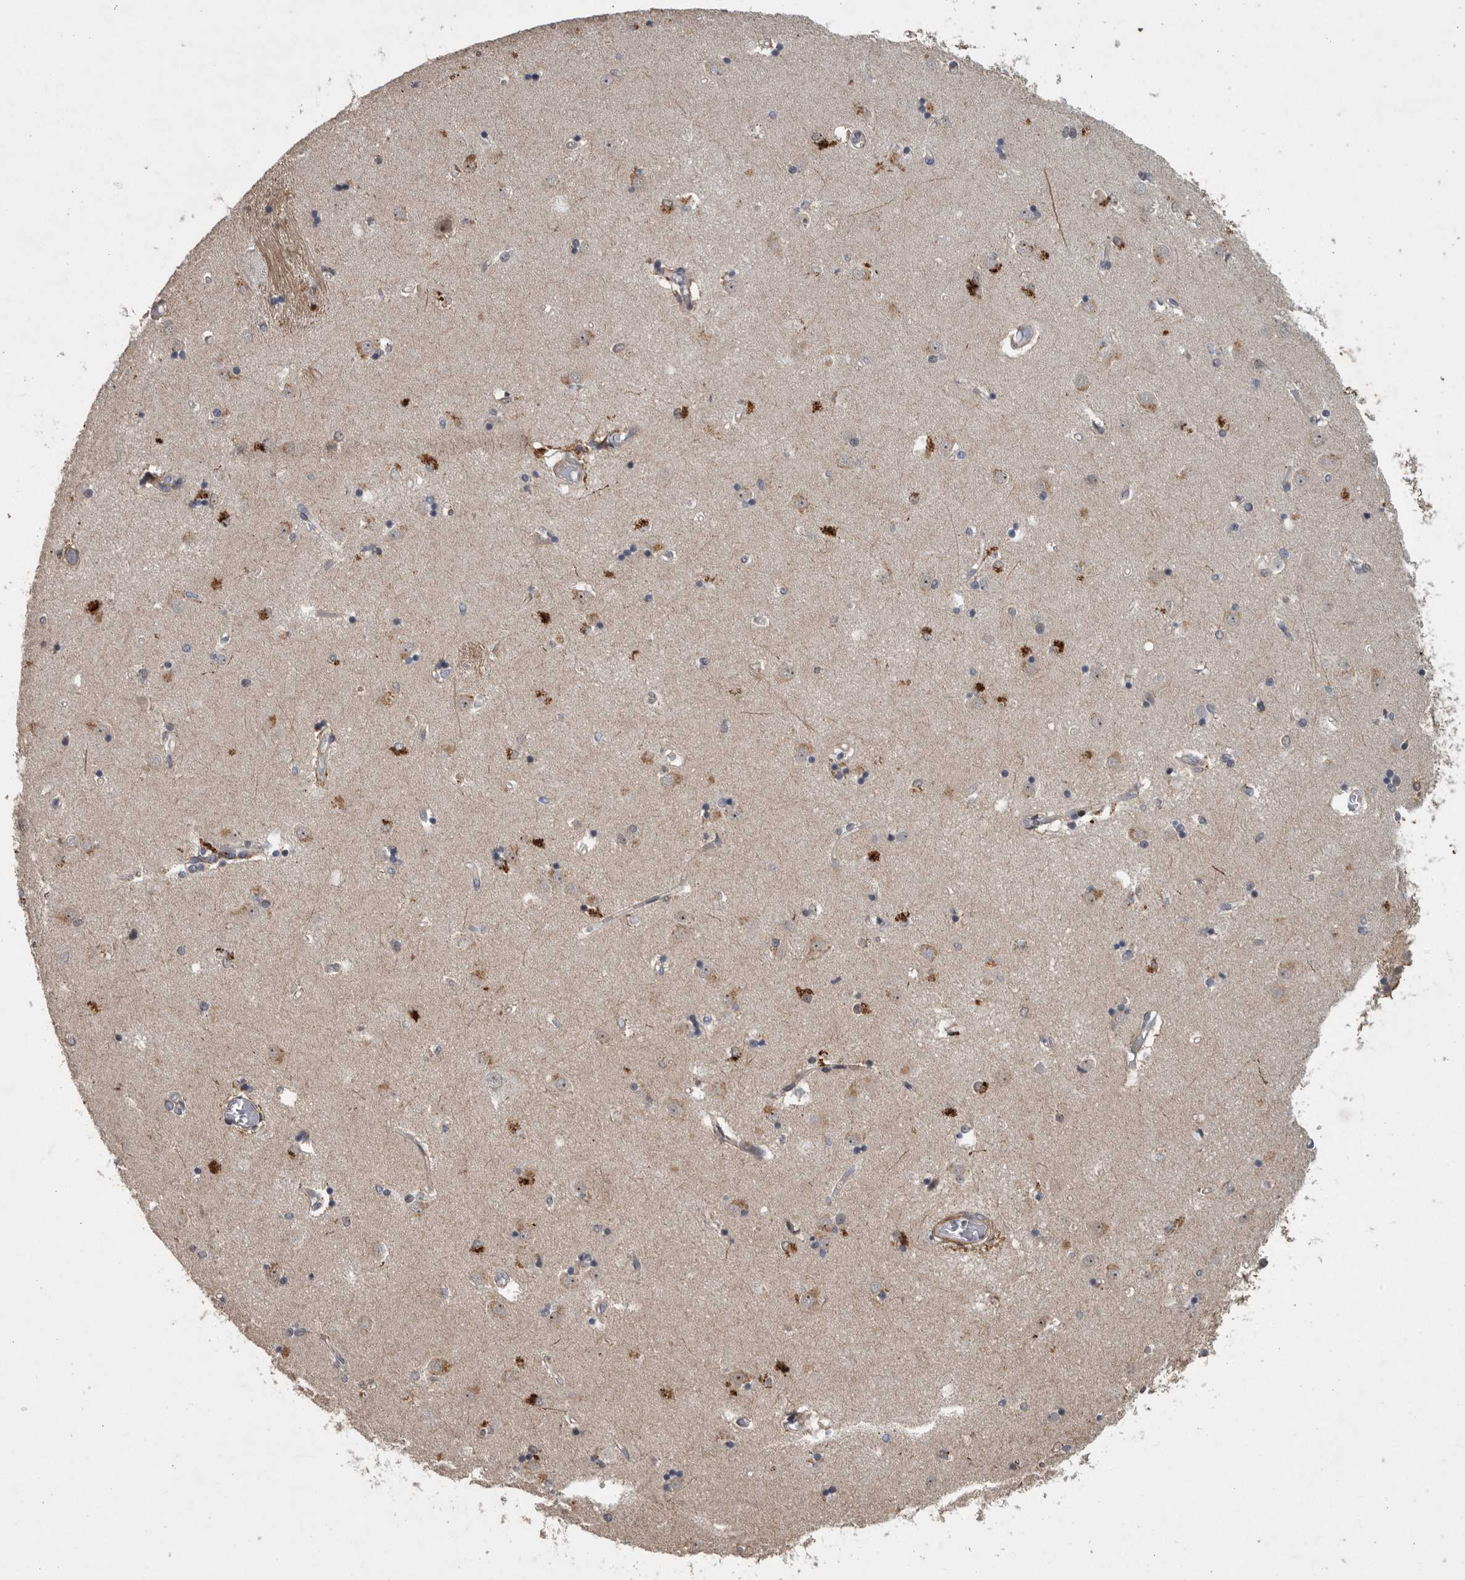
{"staining": {"intensity": "strong", "quantity": "<25%", "location": "cytoplasmic/membranous"}, "tissue": "caudate", "cell_type": "Glial cells", "image_type": "normal", "snomed": [{"axis": "morphology", "description": "Normal tissue, NOS"}, {"axis": "topography", "description": "Lateral ventricle wall"}], "caption": "Unremarkable caudate reveals strong cytoplasmic/membranous positivity in approximately <25% of glial cells, visualized by immunohistochemistry.", "gene": "MPDZ", "patient": {"sex": "male", "age": 45}}